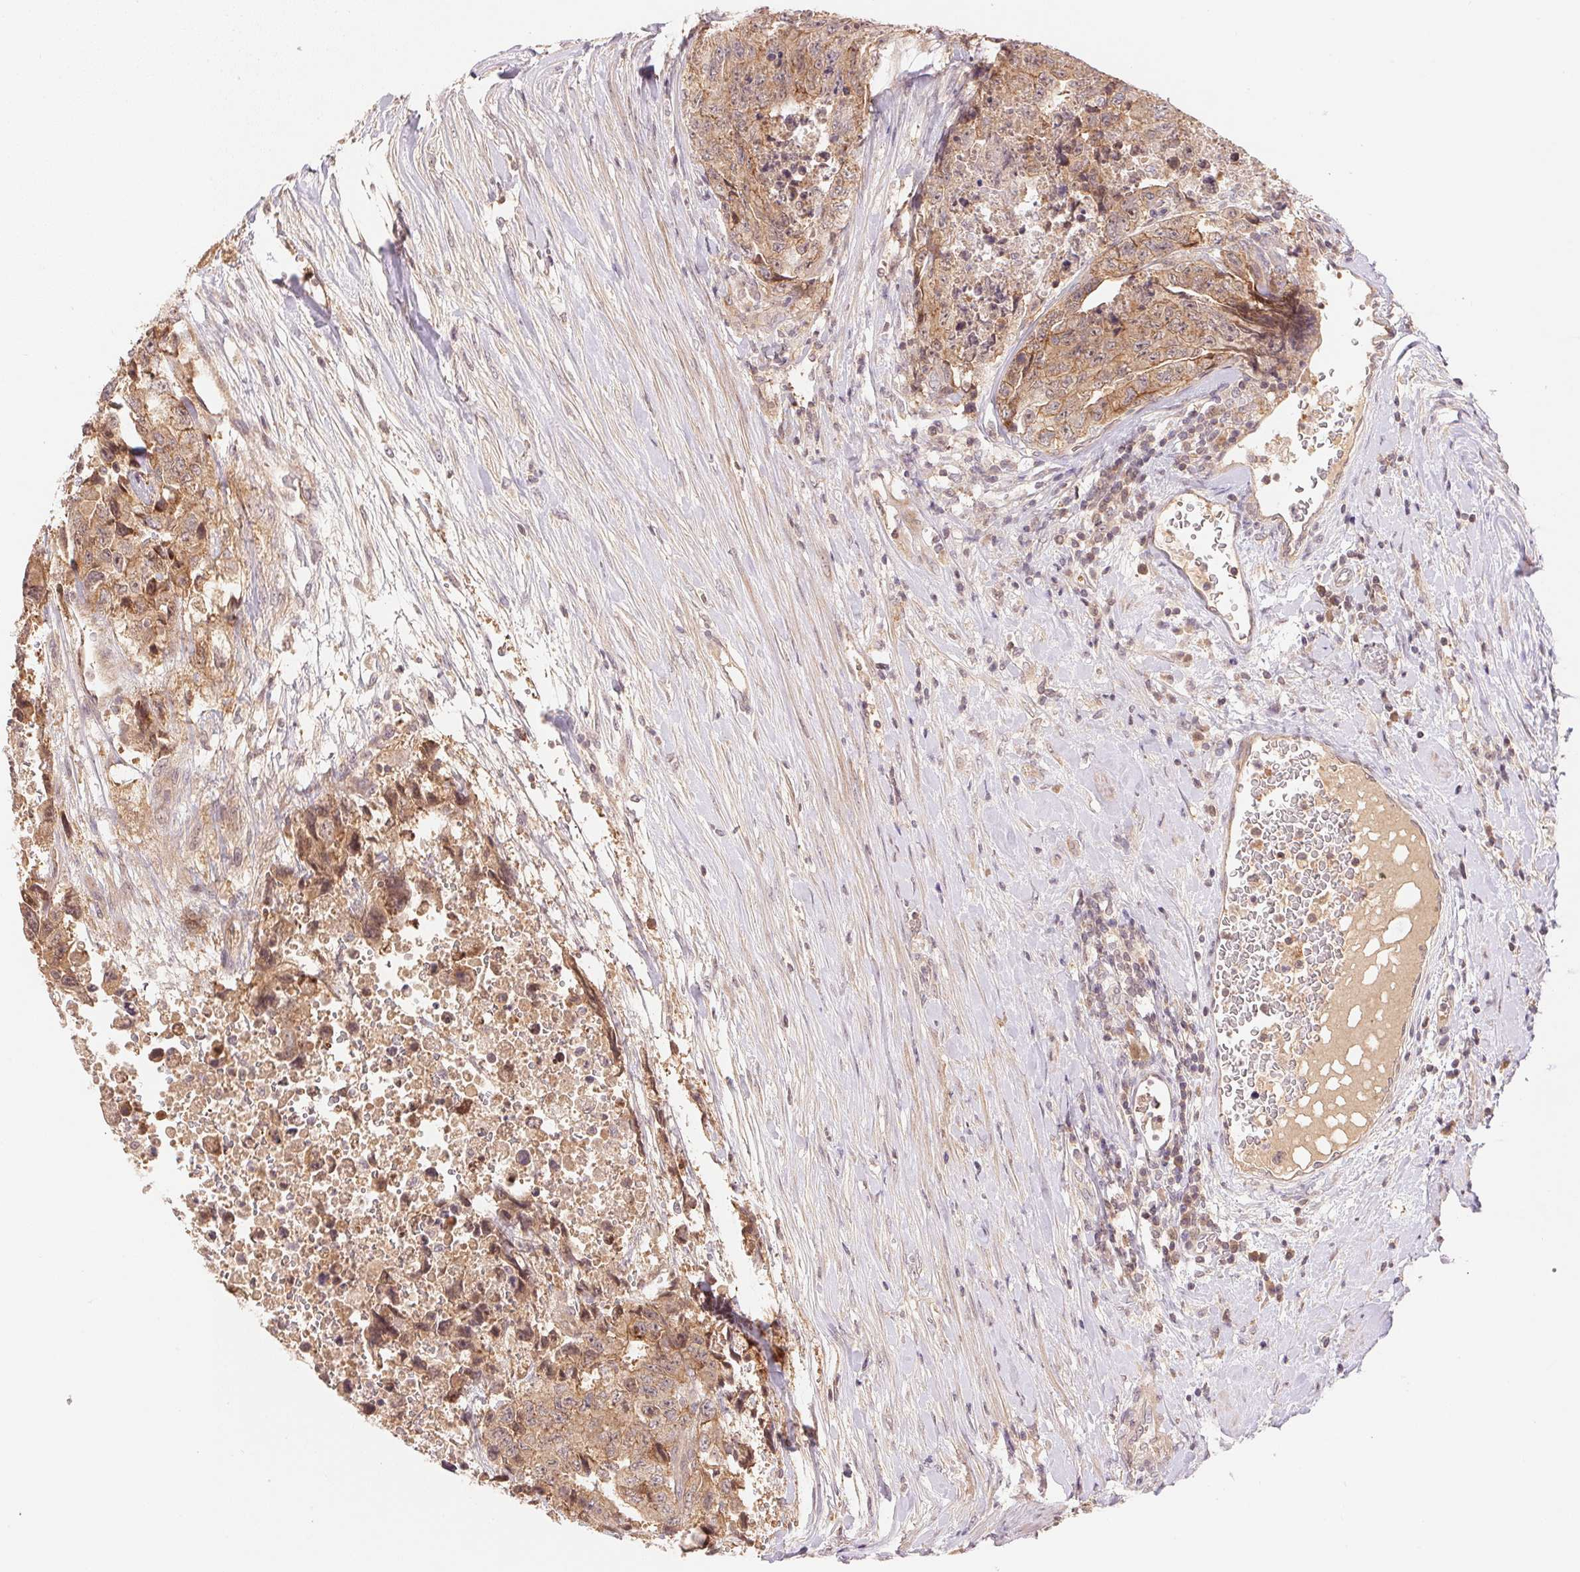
{"staining": {"intensity": "moderate", "quantity": ">75%", "location": "cytoplasmic/membranous"}, "tissue": "testis cancer", "cell_type": "Tumor cells", "image_type": "cancer", "snomed": [{"axis": "morphology", "description": "Carcinoma, Embryonal, NOS"}, {"axis": "topography", "description": "Testis"}], "caption": "Protein expression analysis of embryonal carcinoma (testis) displays moderate cytoplasmic/membranous positivity in approximately >75% of tumor cells. Using DAB (brown) and hematoxylin (blue) stains, captured at high magnification using brightfield microscopy.", "gene": "BNIP5", "patient": {"sex": "male", "age": 24}}